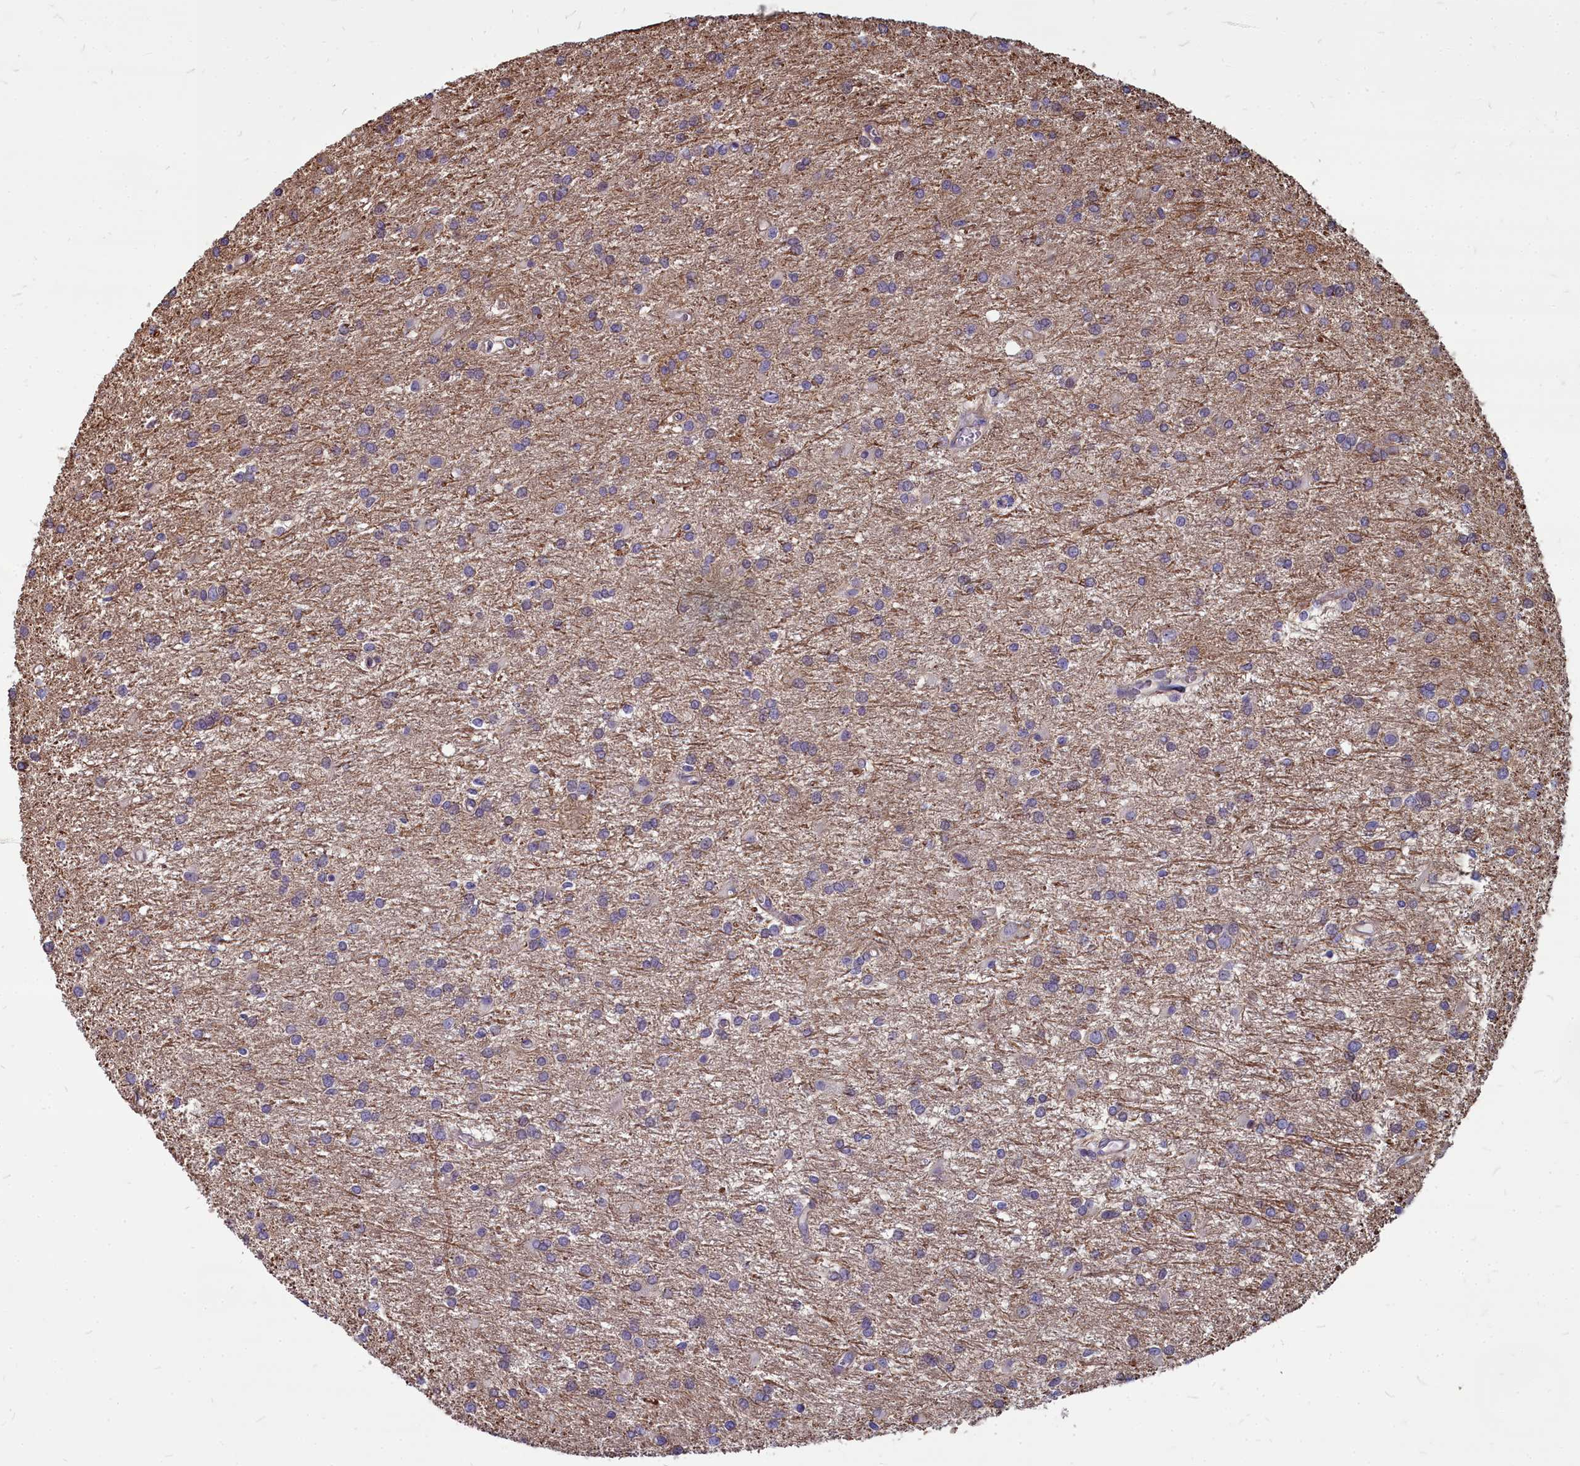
{"staining": {"intensity": "negative", "quantity": "none", "location": "none"}, "tissue": "glioma", "cell_type": "Tumor cells", "image_type": "cancer", "snomed": [{"axis": "morphology", "description": "Glioma, malignant, High grade"}, {"axis": "topography", "description": "Brain"}], "caption": "DAB immunohistochemical staining of human glioma shows no significant positivity in tumor cells. (DAB (3,3'-diaminobenzidine) IHC visualized using brightfield microscopy, high magnification).", "gene": "TTC5", "patient": {"sex": "female", "age": 50}}